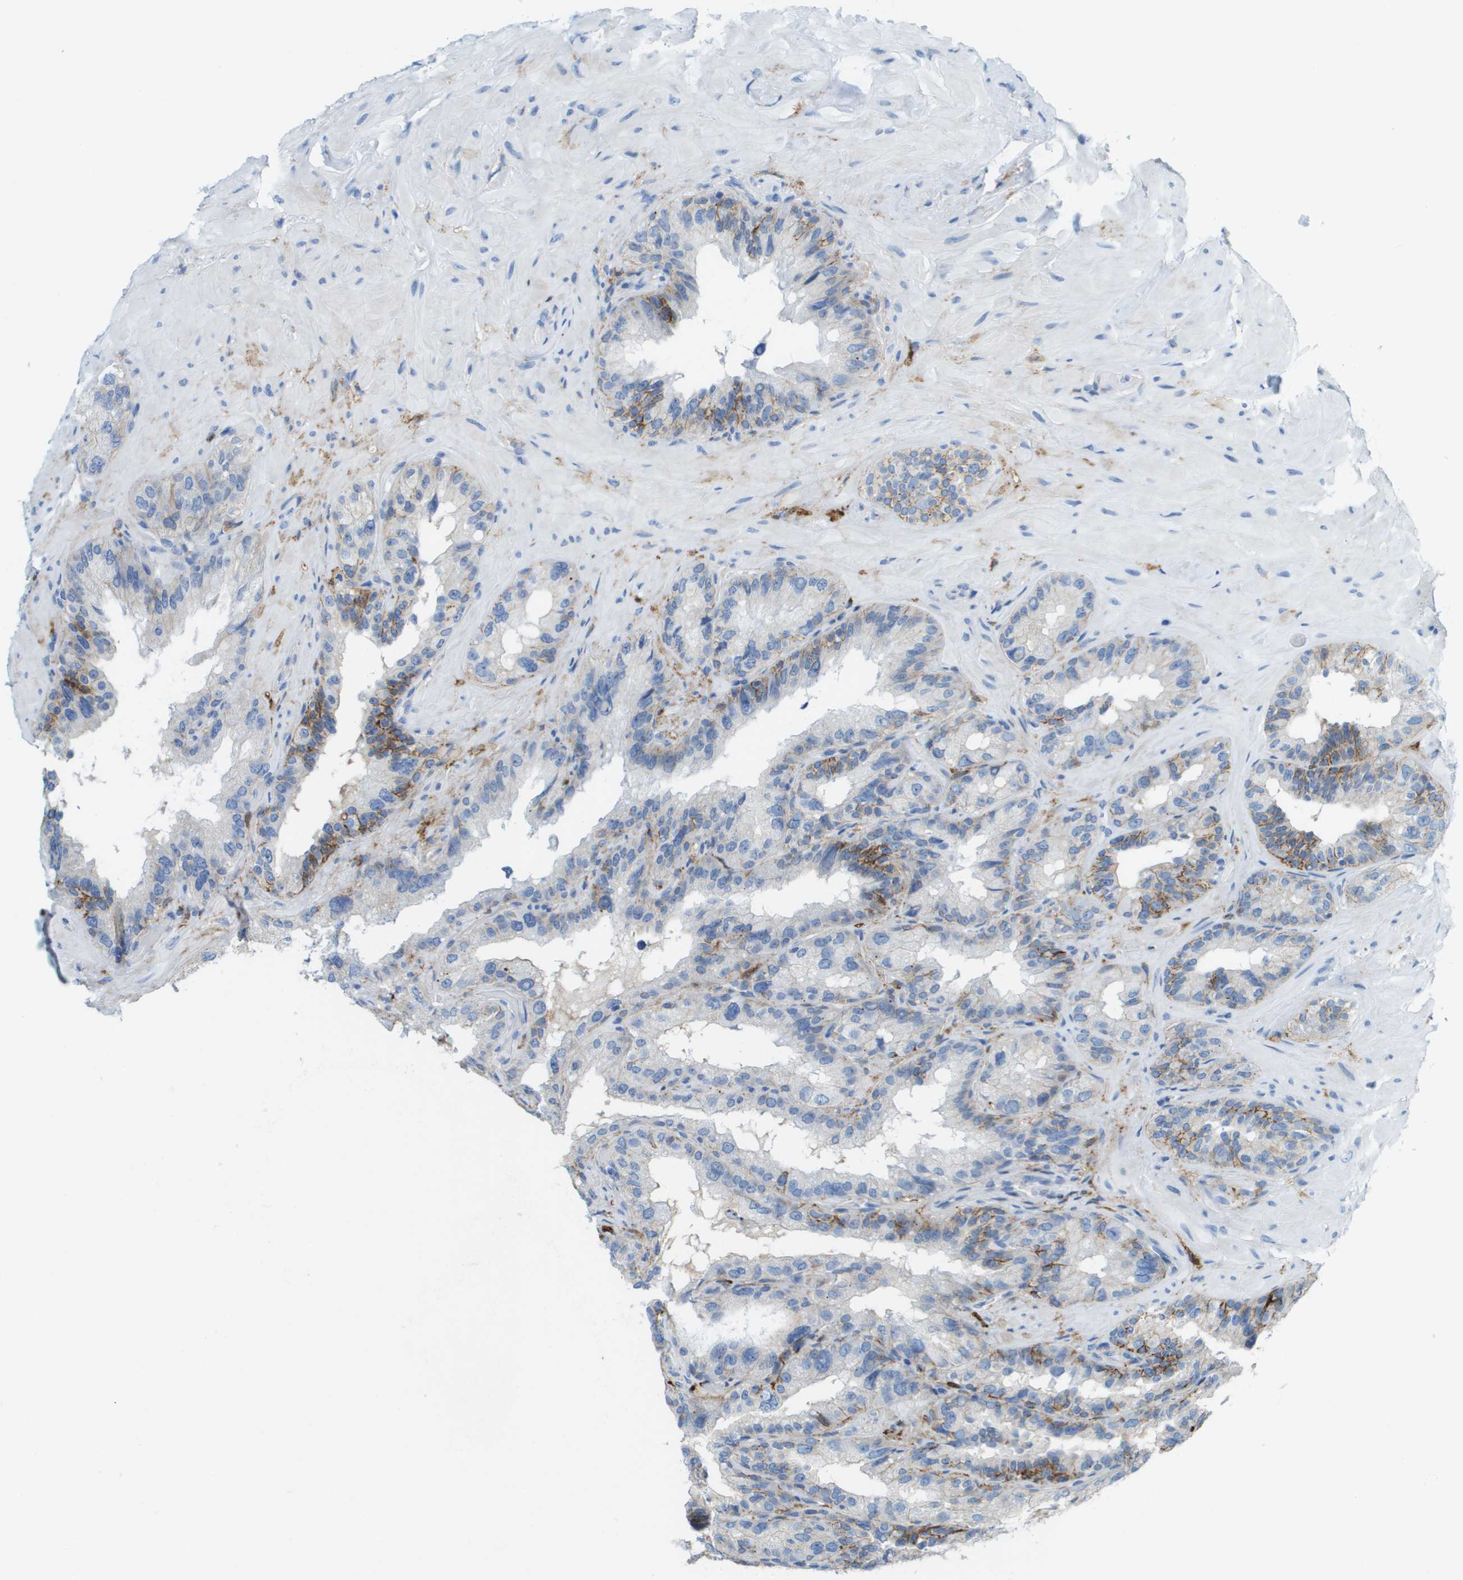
{"staining": {"intensity": "moderate", "quantity": "<25%", "location": "cytoplasmic/membranous"}, "tissue": "seminal vesicle", "cell_type": "Glandular cells", "image_type": "normal", "snomed": [{"axis": "morphology", "description": "Normal tissue, NOS"}, {"axis": "topography", "description": "Seminal veicle"}], "caption": "Immunohistochemistry (IHC) (DAB) staining of unremarkable seminal vesicle reveals moderate cytoplasmic/membranous protein expression in approximately <25% of glandular cells.", "gene": "SDC1", "patient": {"sex": "male", "age": 68}}